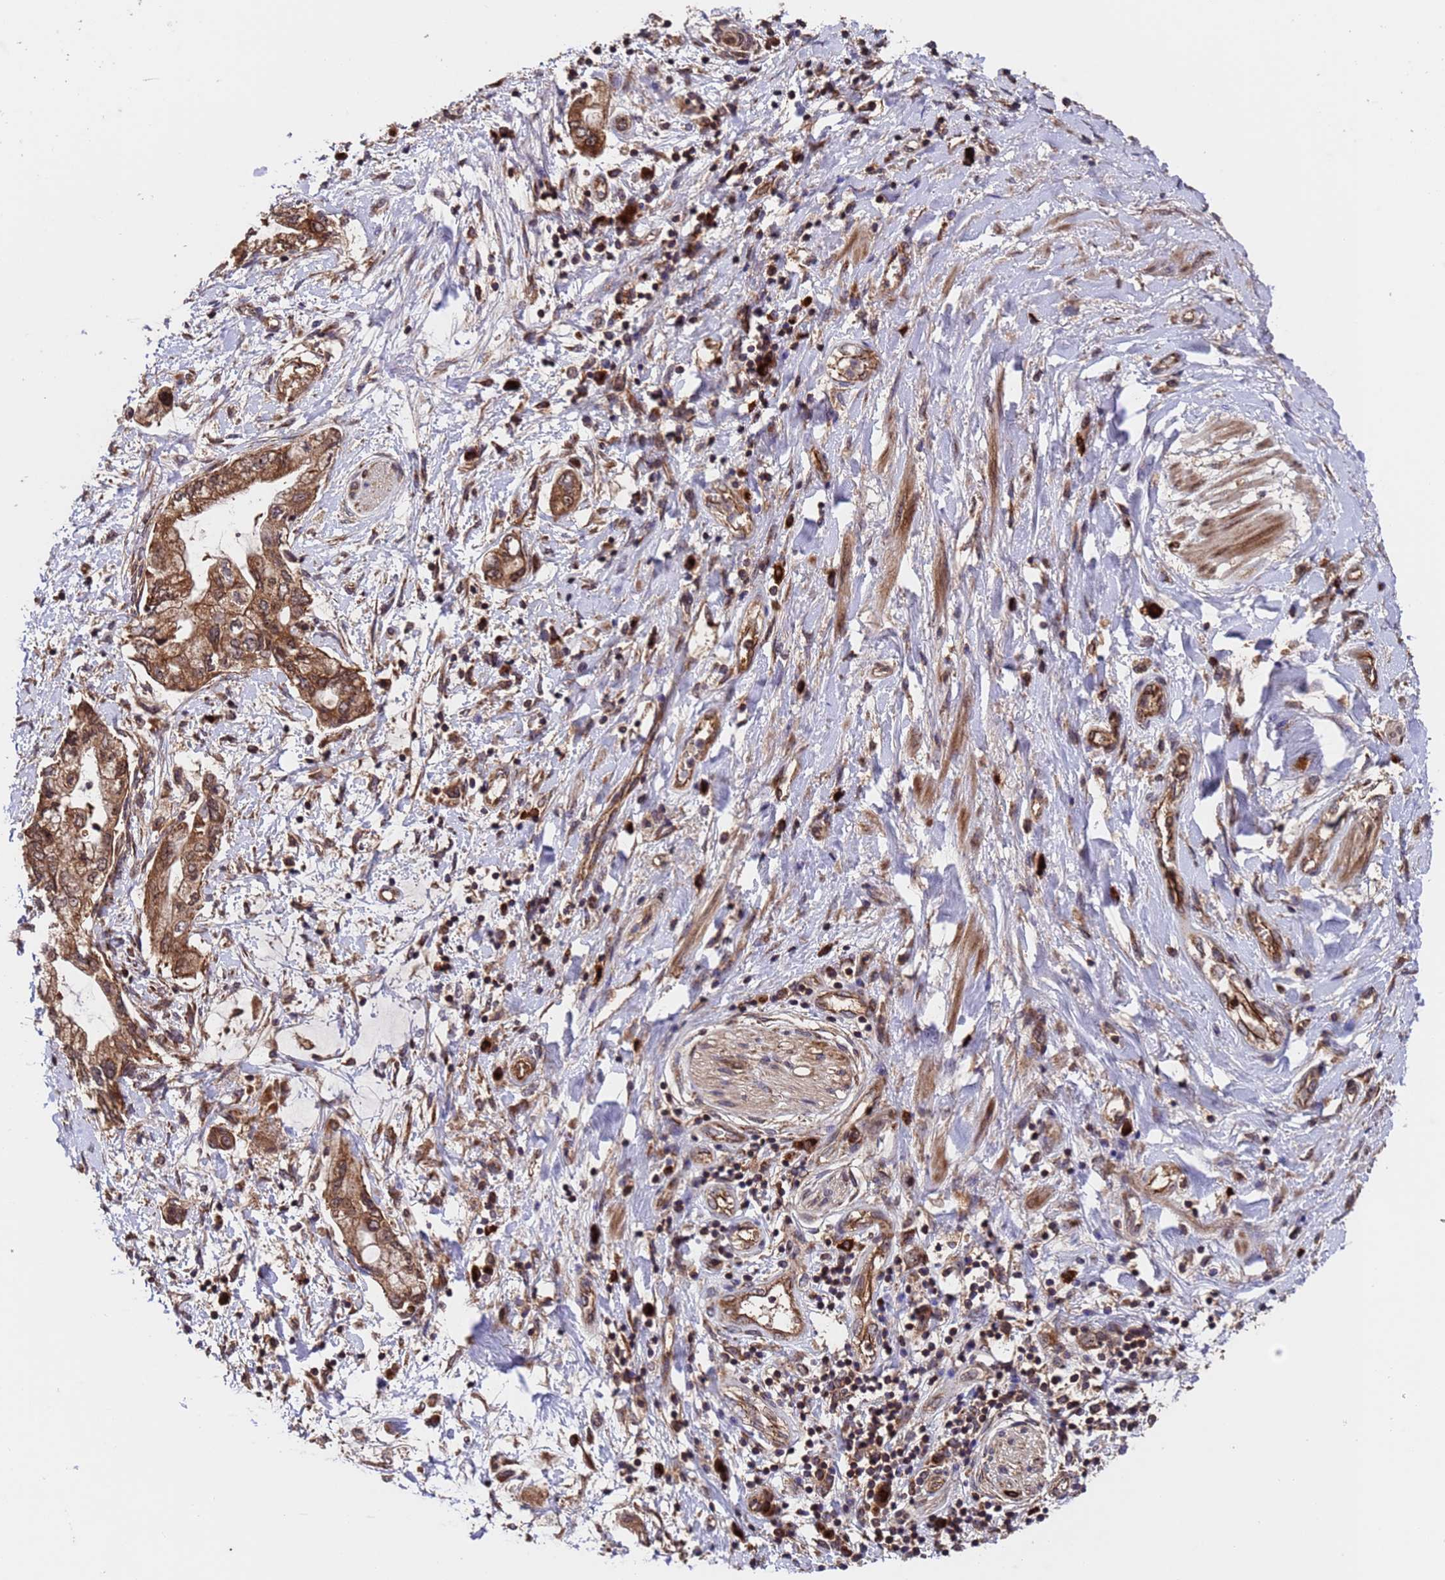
{"staining": {"intensity": "moderate", "quantity": ">75%", "location": "cytoplasmic/membranous"}, "tissue": "pancreatic cancer", "cell_type": "Tumor cells", "image_type": "cancer", "snomed": [{"axis": "morphology", "description": "Adenocarcinoma, NOS"}, {"axis": "topography", "description": "Pancreas"}], "caption": "IHC histopathology image of neoplastic tissue: pancreatic adenocarcinoma stained using immunohistochemistry (IHC) reveals medium levels of moderate protein expression localized specifically in the cytoplasmic/membranous of tumor cells, appearing as a cytoplasmic/membranous brown color.", "gene": "TSR3", "patient": {"sex": "female", "age": 73}}